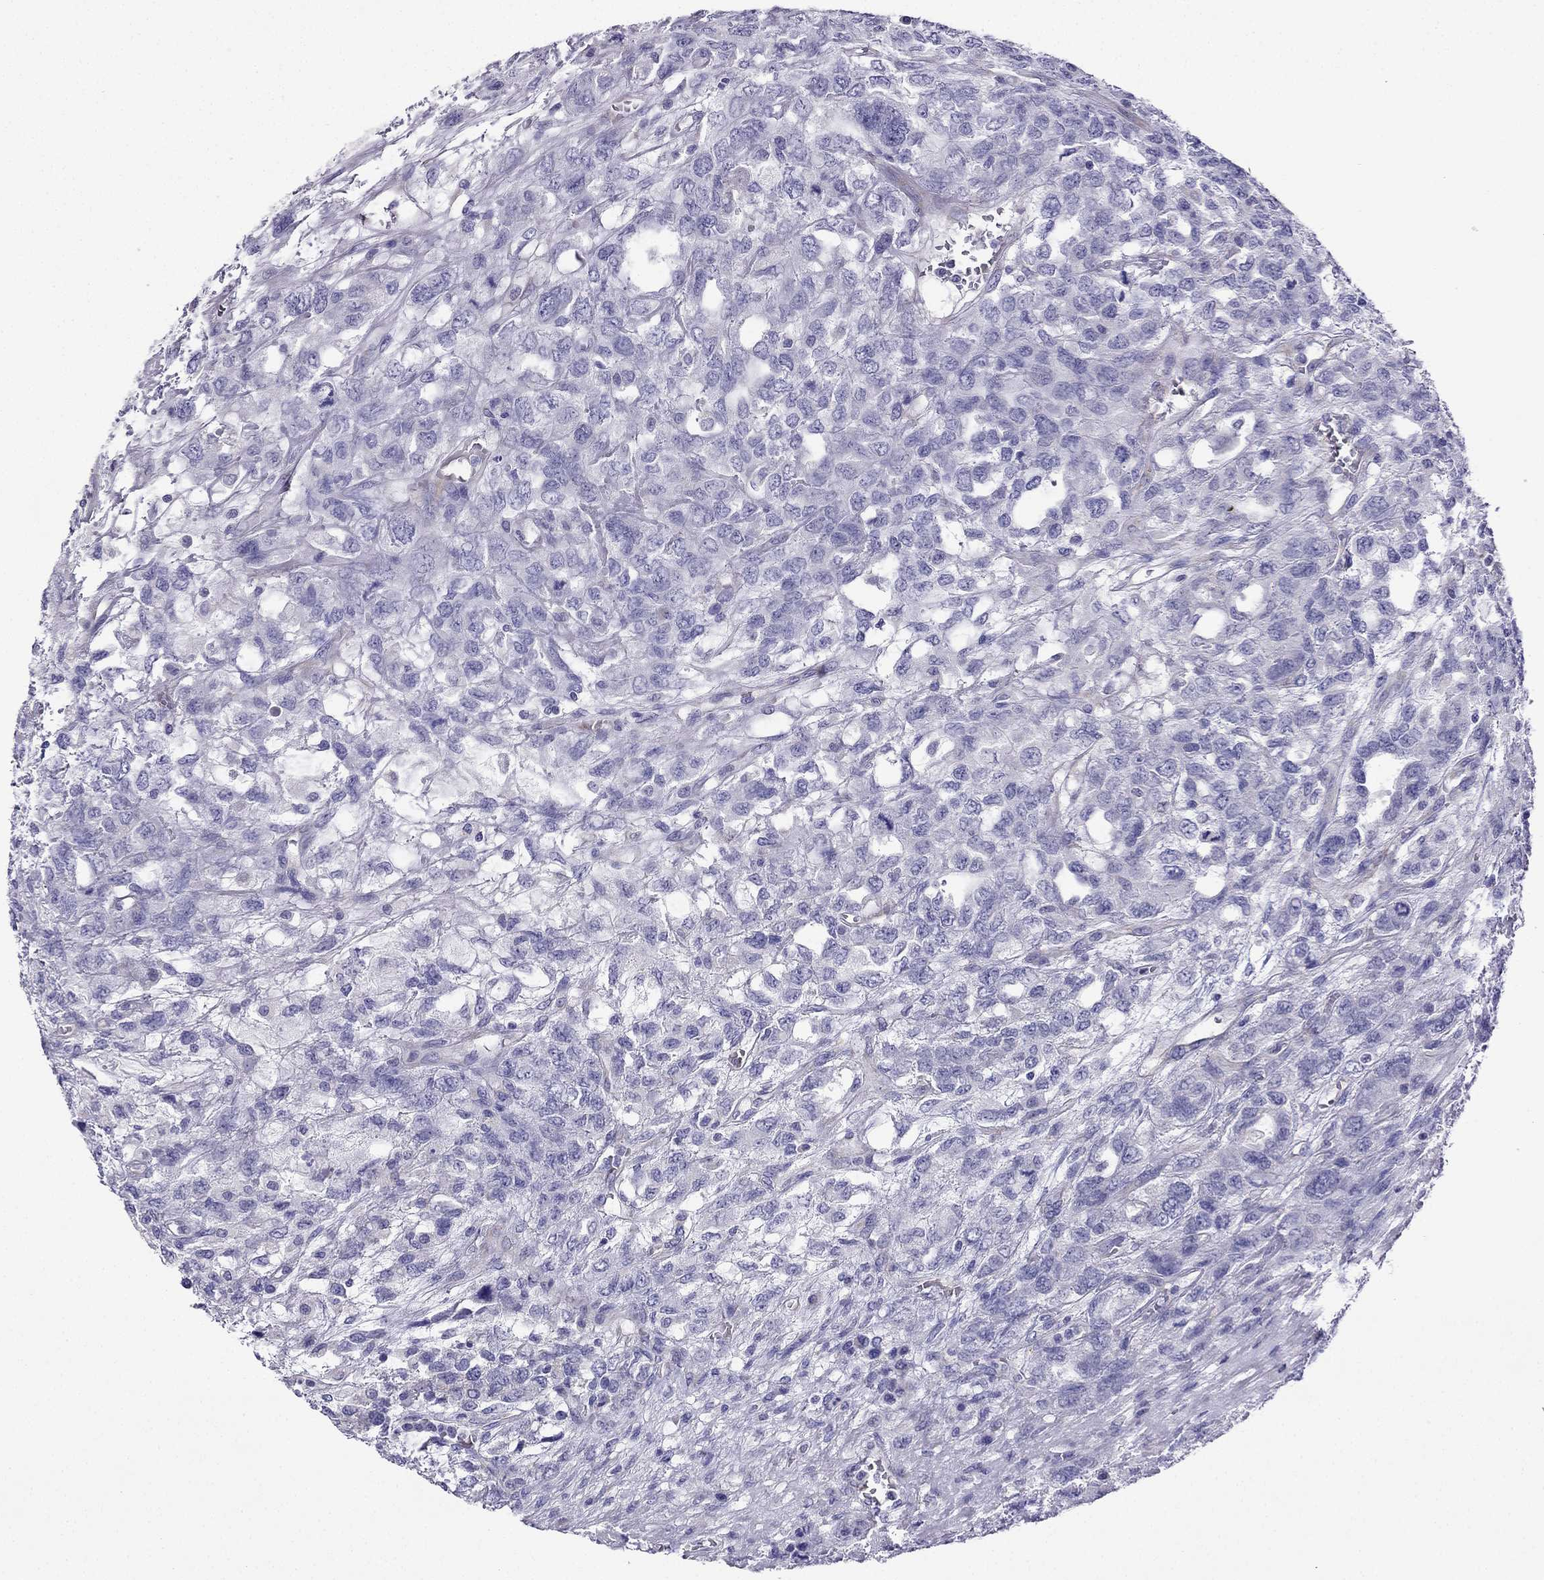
{"staining": {"intensity": "negative", "quantity": "none", "location": "none"}, "tissue": "testis cancer", "cell_type": "Tumor cells", "image_type": "cancer", "snomed": [{"axis": "morphology", "description": "Seminoma, NOS"}, {"axis": "topography", "description": "Testis"}], "caption": "A high-resolution histopathology image shows immunohistochemistry staining of testis cancer (seminoma), which demonstrates no significant positivity in tumor cells.", "gene": "KIF5A", "patient": {"sex": "male", "age": 52}}